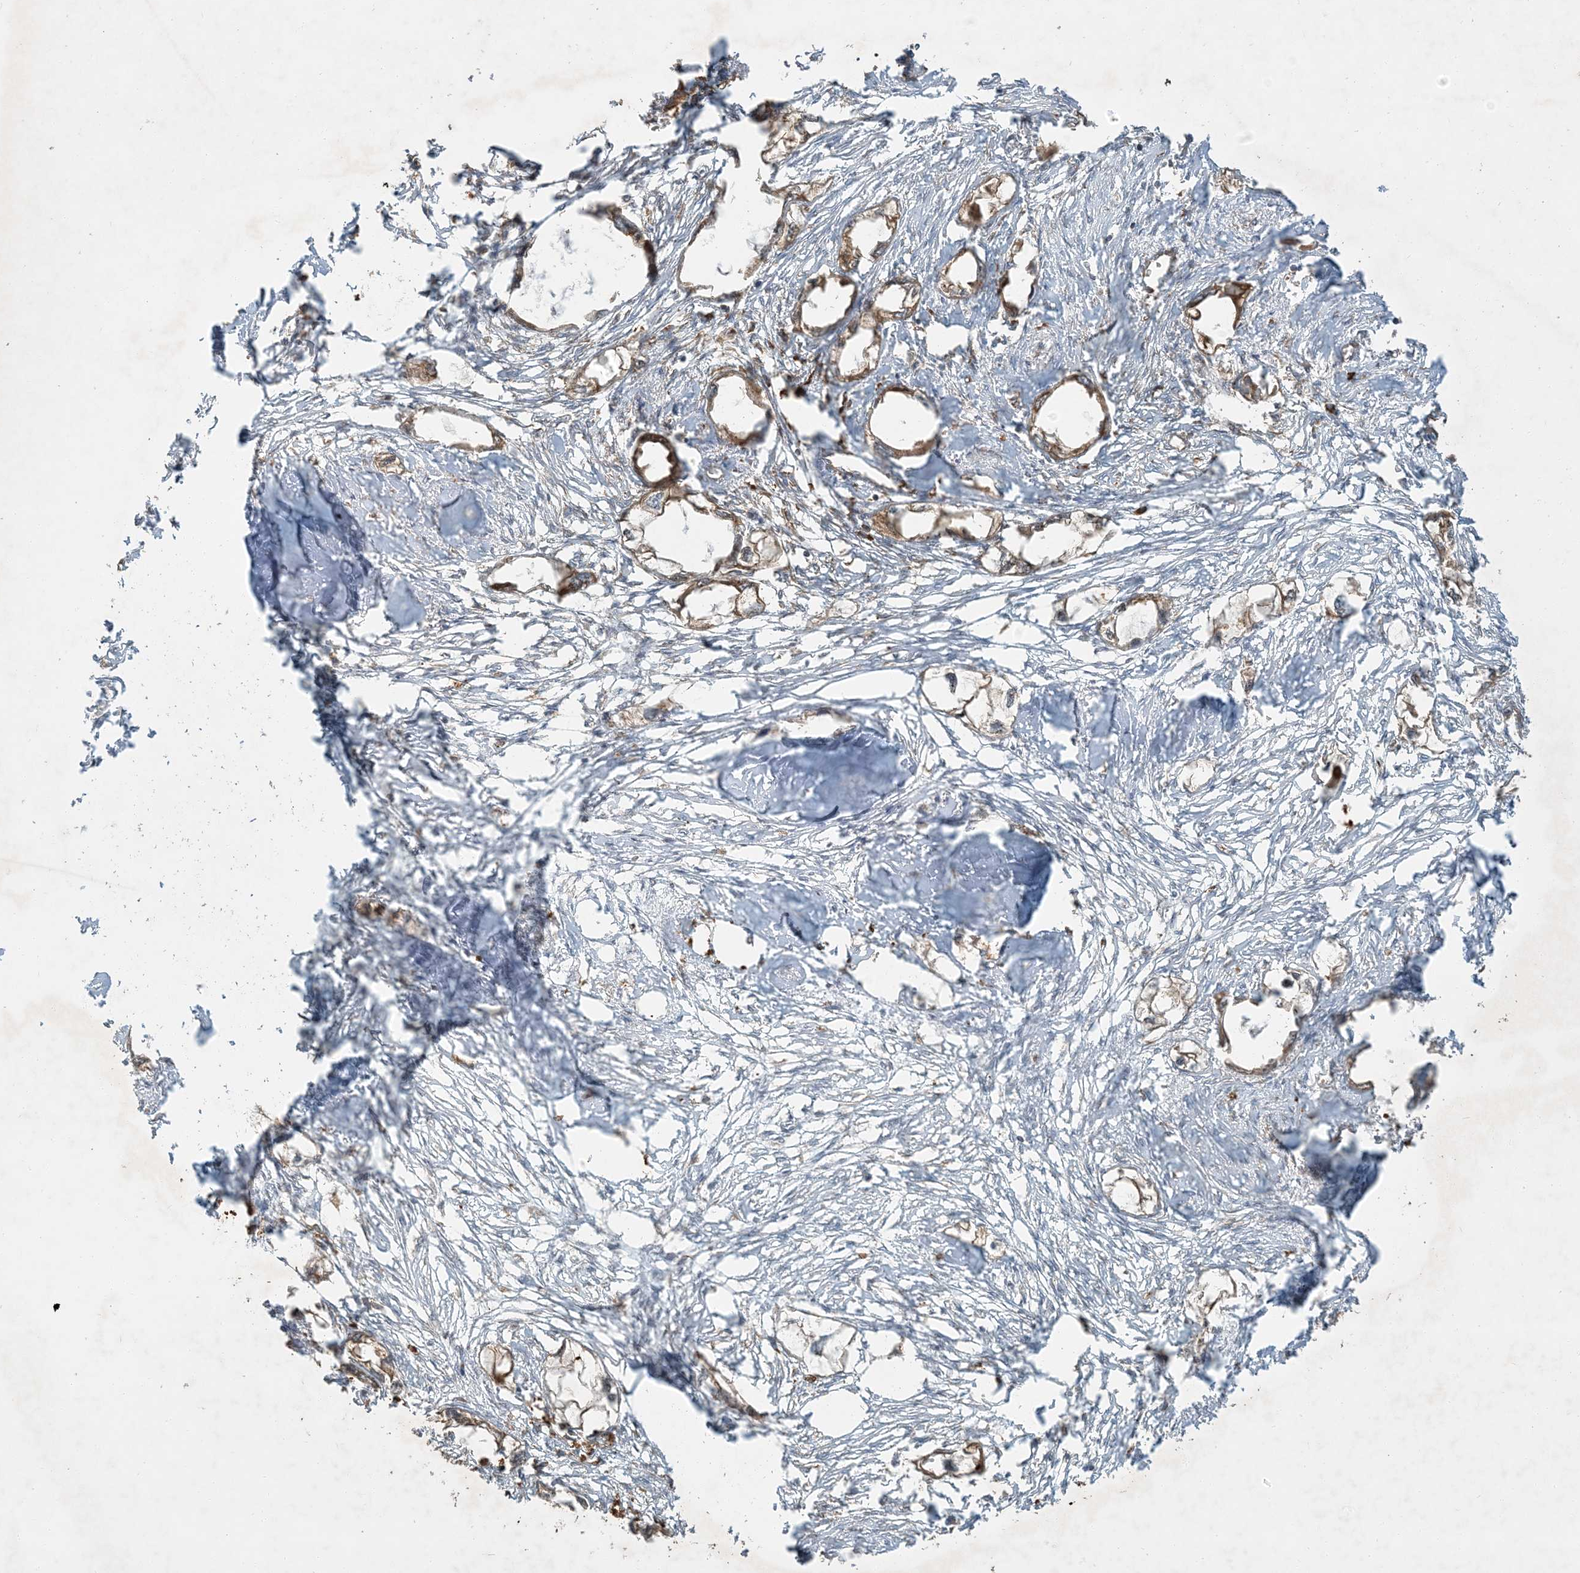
{"staining": {"intensity": "moderate", "quantity": ">75%", "location": "cytoplasmic/membranous"}, "tissue": "endometrial cancer", "cell_type": "Tumor cells", "image_type": "cancer", "snomed": [{"axis": "morphology", "description": "Adenocarcinoma, NOS"}, {"axis": "morphology", "description": "Adenocarcinoma, metastatic, NOS"}, {"axis": "topography", "description": "Adipose tissue"}, {"axis": "topography", "description": "Endometrium"}], "caption": "Protein positivity by immunohistochemistry demonstrates moderate cytoplasmic/membranous expression in about >75% of tumor cells in endometrial cancer. (brown staining indicates protein expression, while blue staining denotes nuclei).", "gene": "COMMD8", "patient": {"sex": "female", "age": 67}}